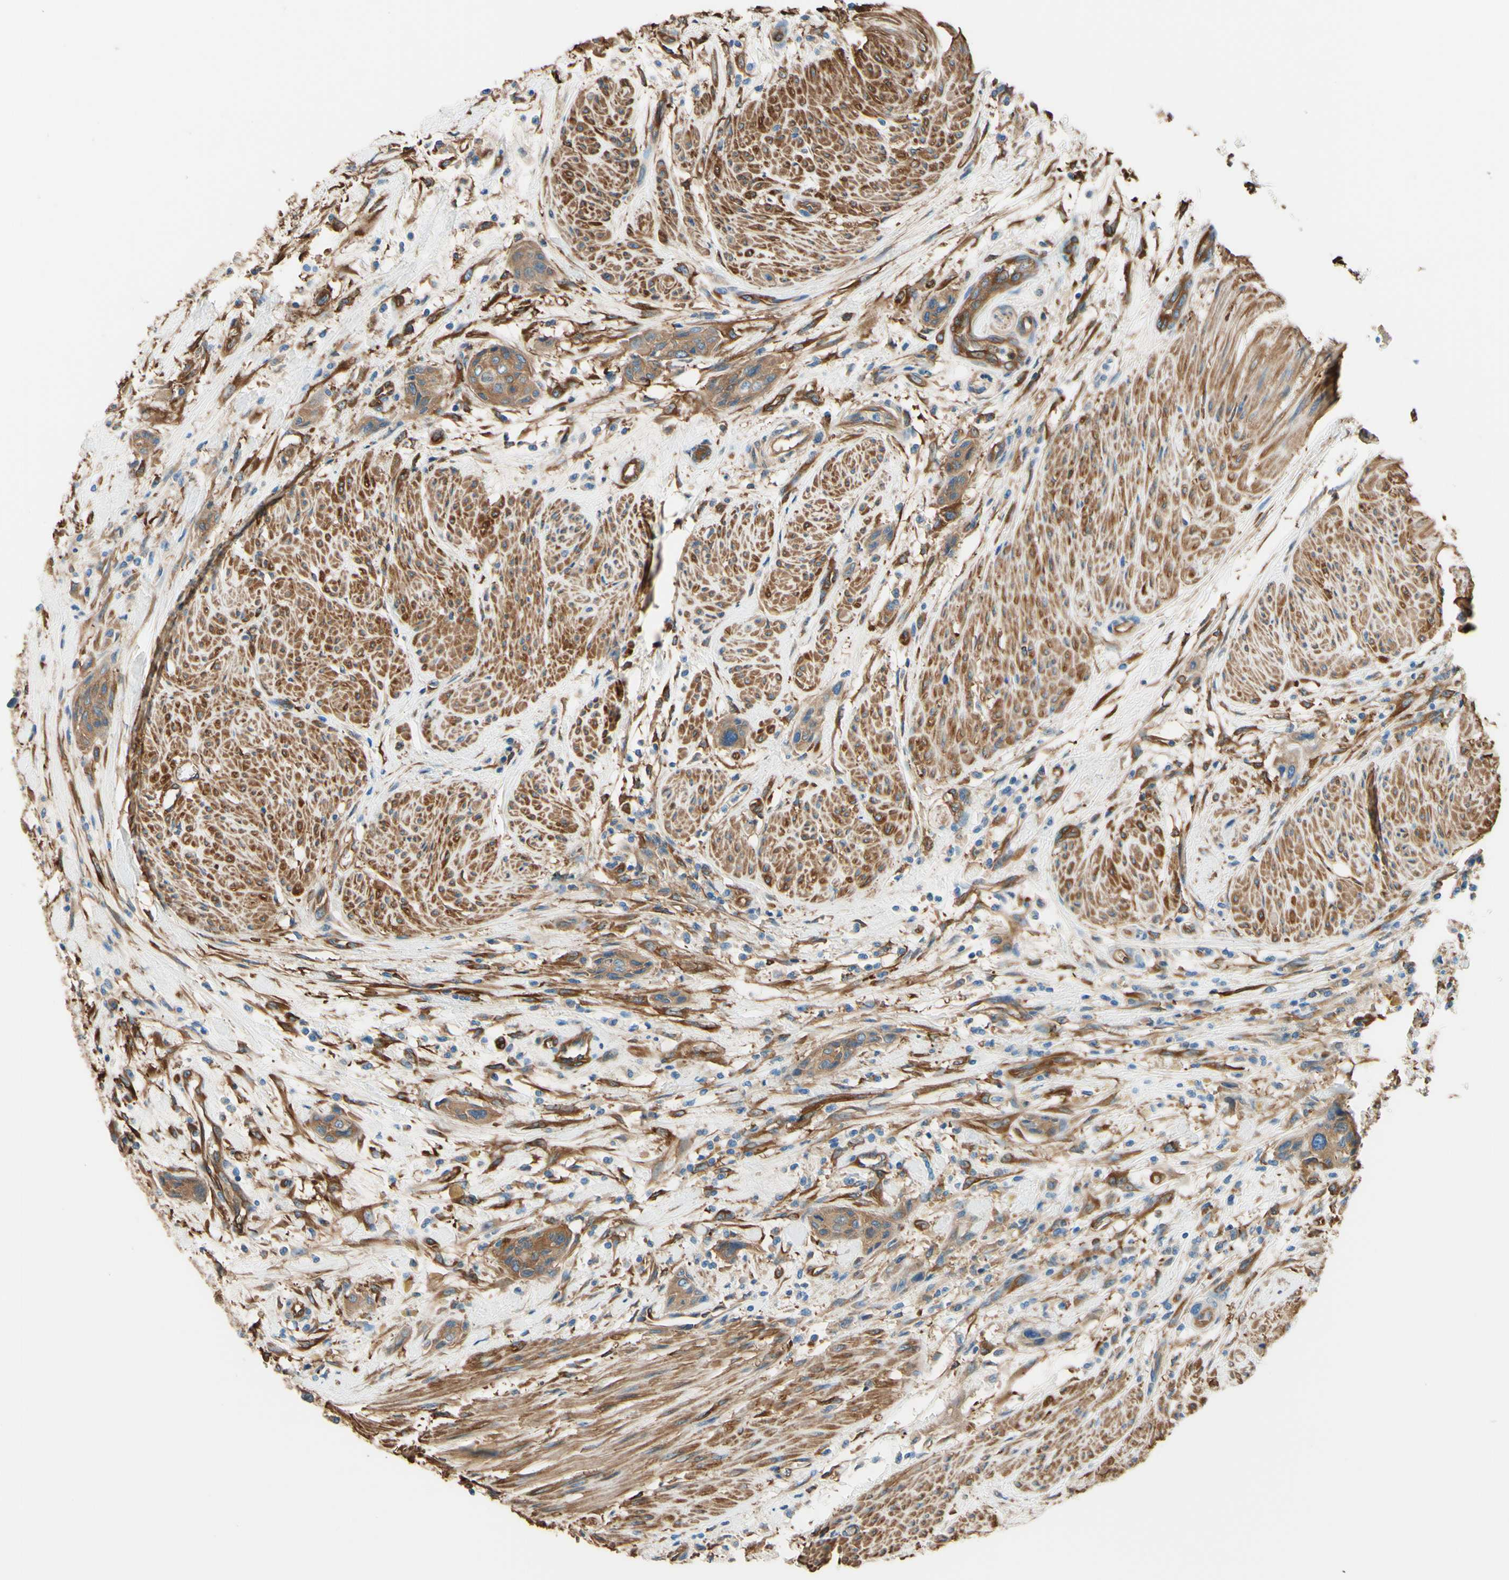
{"staining": {"intensity": "moderate", "quantity": ">75%", "location": "cytoplasmic/membranous"}, "tissue": "urothelial cancer", "cell_type": "Tumor cells", "image_type": "cancer", "snomed": [{"axis": "morphology", "description": "Urothelial carcinoma, High grade"}, {"axis": "topography", "description": "Urinary bladder"}], "caption": "Urothelial cancer tissue shows moderate cytoplasmic/membranous positivity in about >75% of tumor cells The staining is performed using DAB brown chromogen to label protein expression. The nuclei are counter-stained blue using hematoxylin.", "gene": "DPYSL3", "patient": {"sex": "male", "age": 35}}